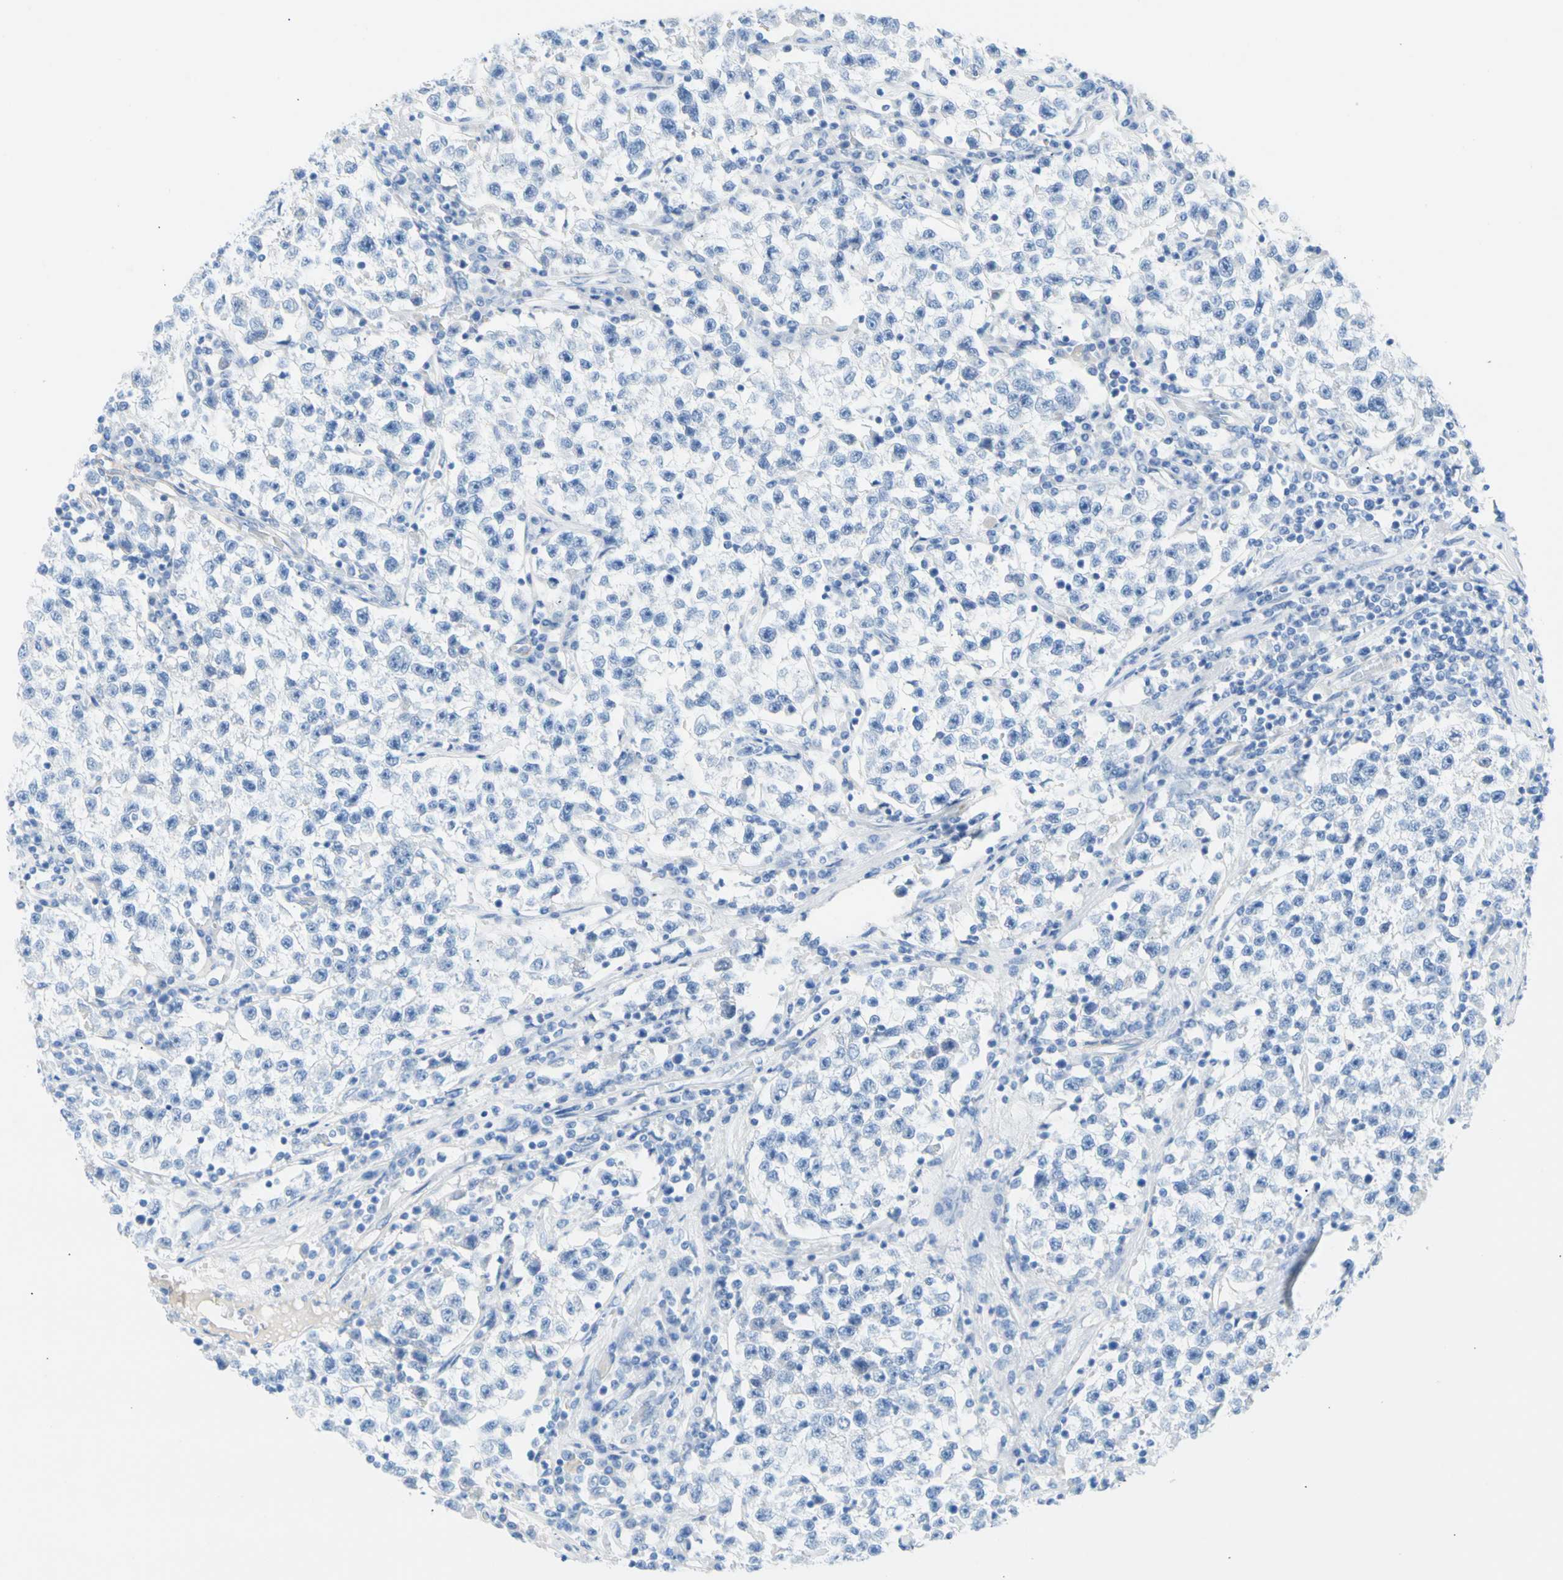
{"staining": {"intensity": "negative", "quantity": "none", "location": "none"}, "tissue": "testis cancer", "cell_type": "Tumor cells", "image_type": "cancer", "snomed": [{"axis": "morphology", "description": "Seminoma, NOS"}, {"axis": "topography", "description": "Testis"}], "caption": "Testis seminoma stained for a protein using IHC demonstrates no expression tumor cells.", "gene": "CEL", "patient": {"sex": "male", "age": 22}}